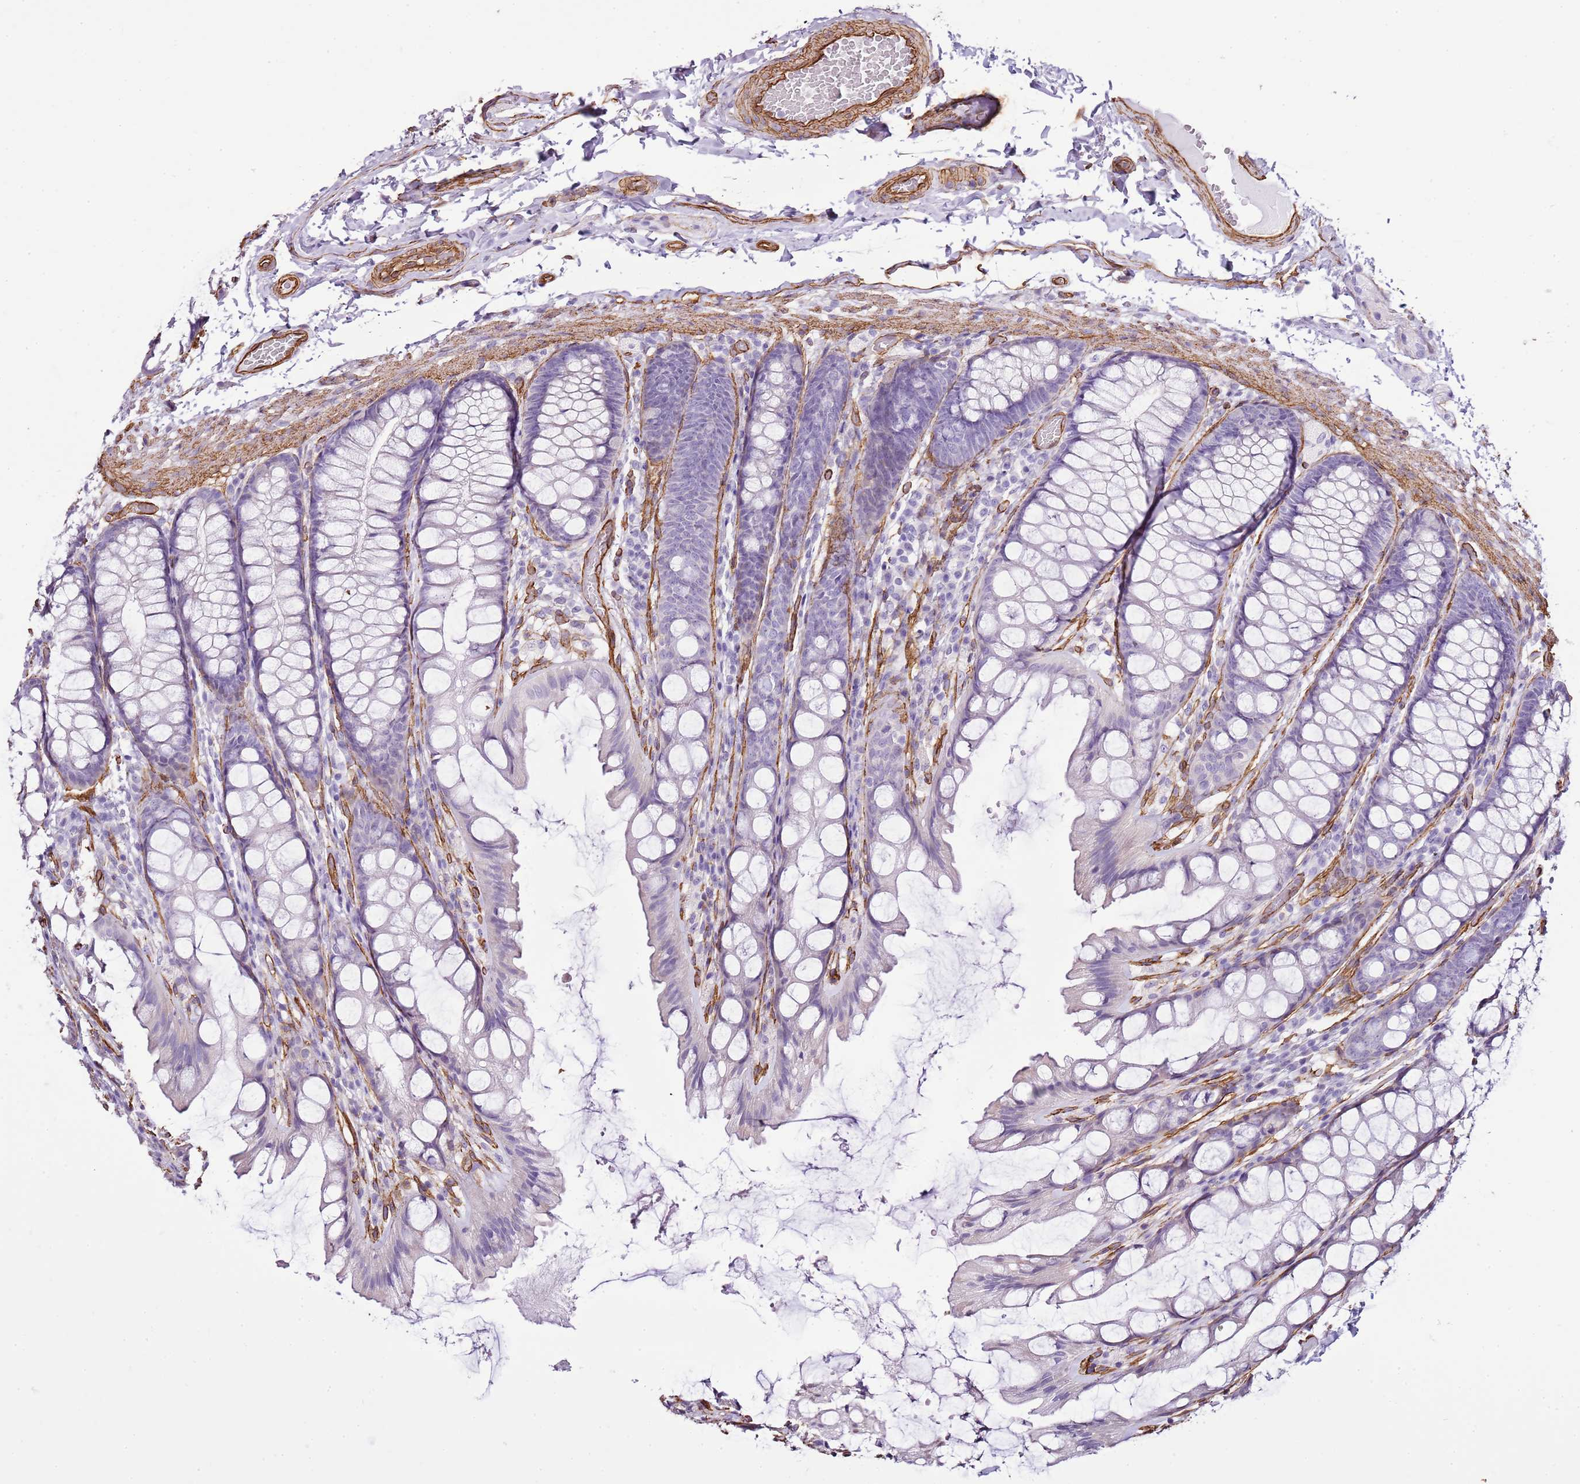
{"staining": {"intensity": "moderate", "quantity": ">75%", "location": "cytoplasmic/membranous"}, "tissue": "colon", "cell_type": "Endothelial cells", "image_type": "normal", "snomed": [{"axis": "morphology", "description": "Normal tissue, NOS"}, {"axis": "topography", "description": "Colon"}], "caption": "IHC of benign human colon exhibits medium levels of moderate cytoplasmic/membranous positivity in approximately >75% of endothelial cells.", "gene": "CTDSPL", "patient": {"sex": "male", "age": 47}}